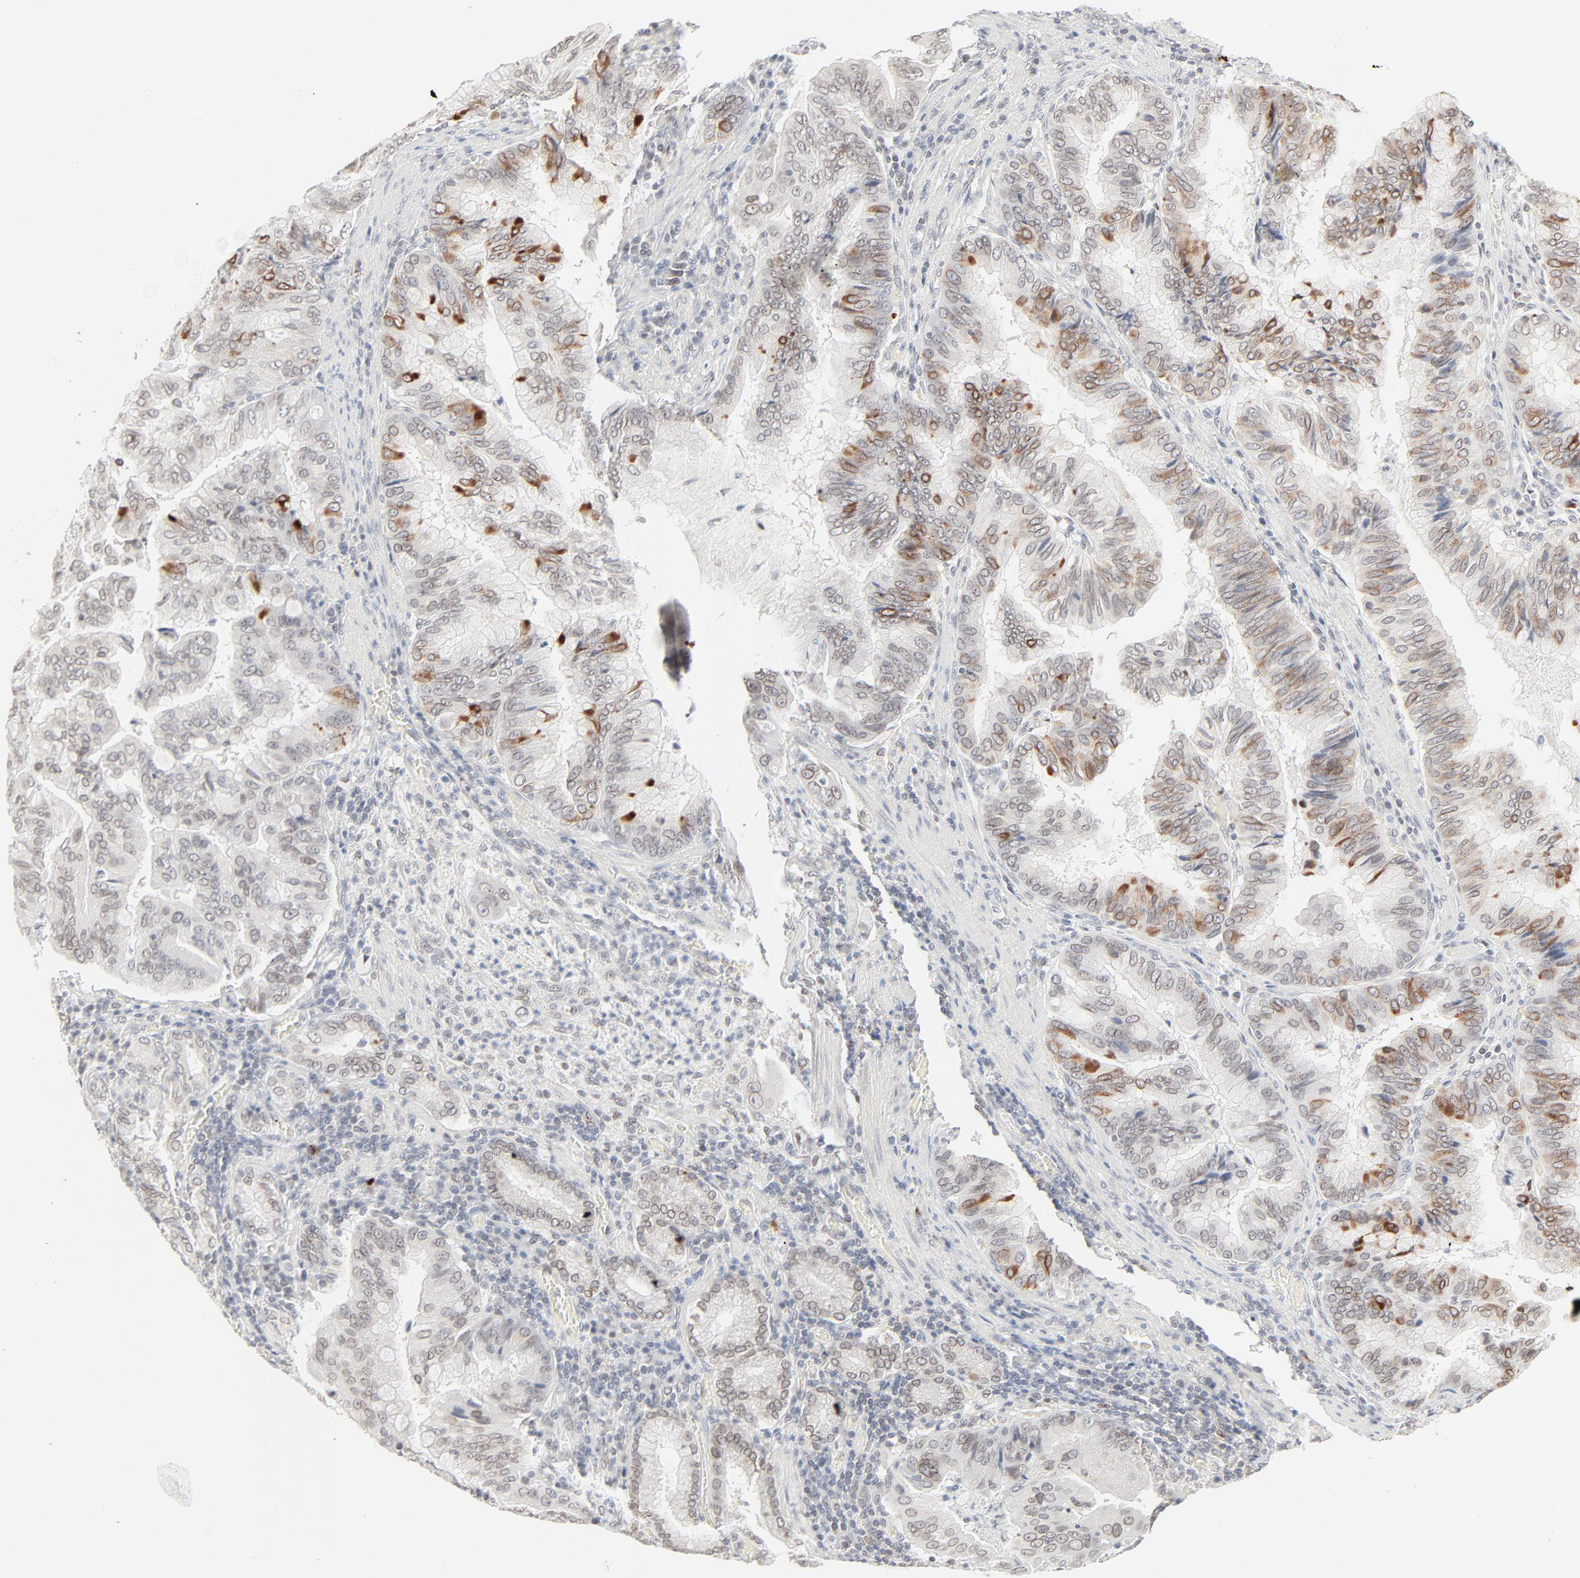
{"staining": {"intensity": "moderate", "quantity": "<25%", "location": "cytoplasmic/membranous,nuclear"}, "tissue": "stomach cancer", "cell_type": "Tumor cells", "image_type": "cancer", "snomed": [{"axis": "morphology", "description": "Adenocarcinoma, NOS"}, {"axis": "topography", "description": "Stomach, upper"}], "caption": "DAB immunohistochemical staining of stomach cancer (adenocarcinoma) displays moderate cytoplasmic/membranous and nuclear protein positivity in about <25% of tumor cells.", "gene": "MAD1L1", "patient": {"sex": "male", "age": 80}}